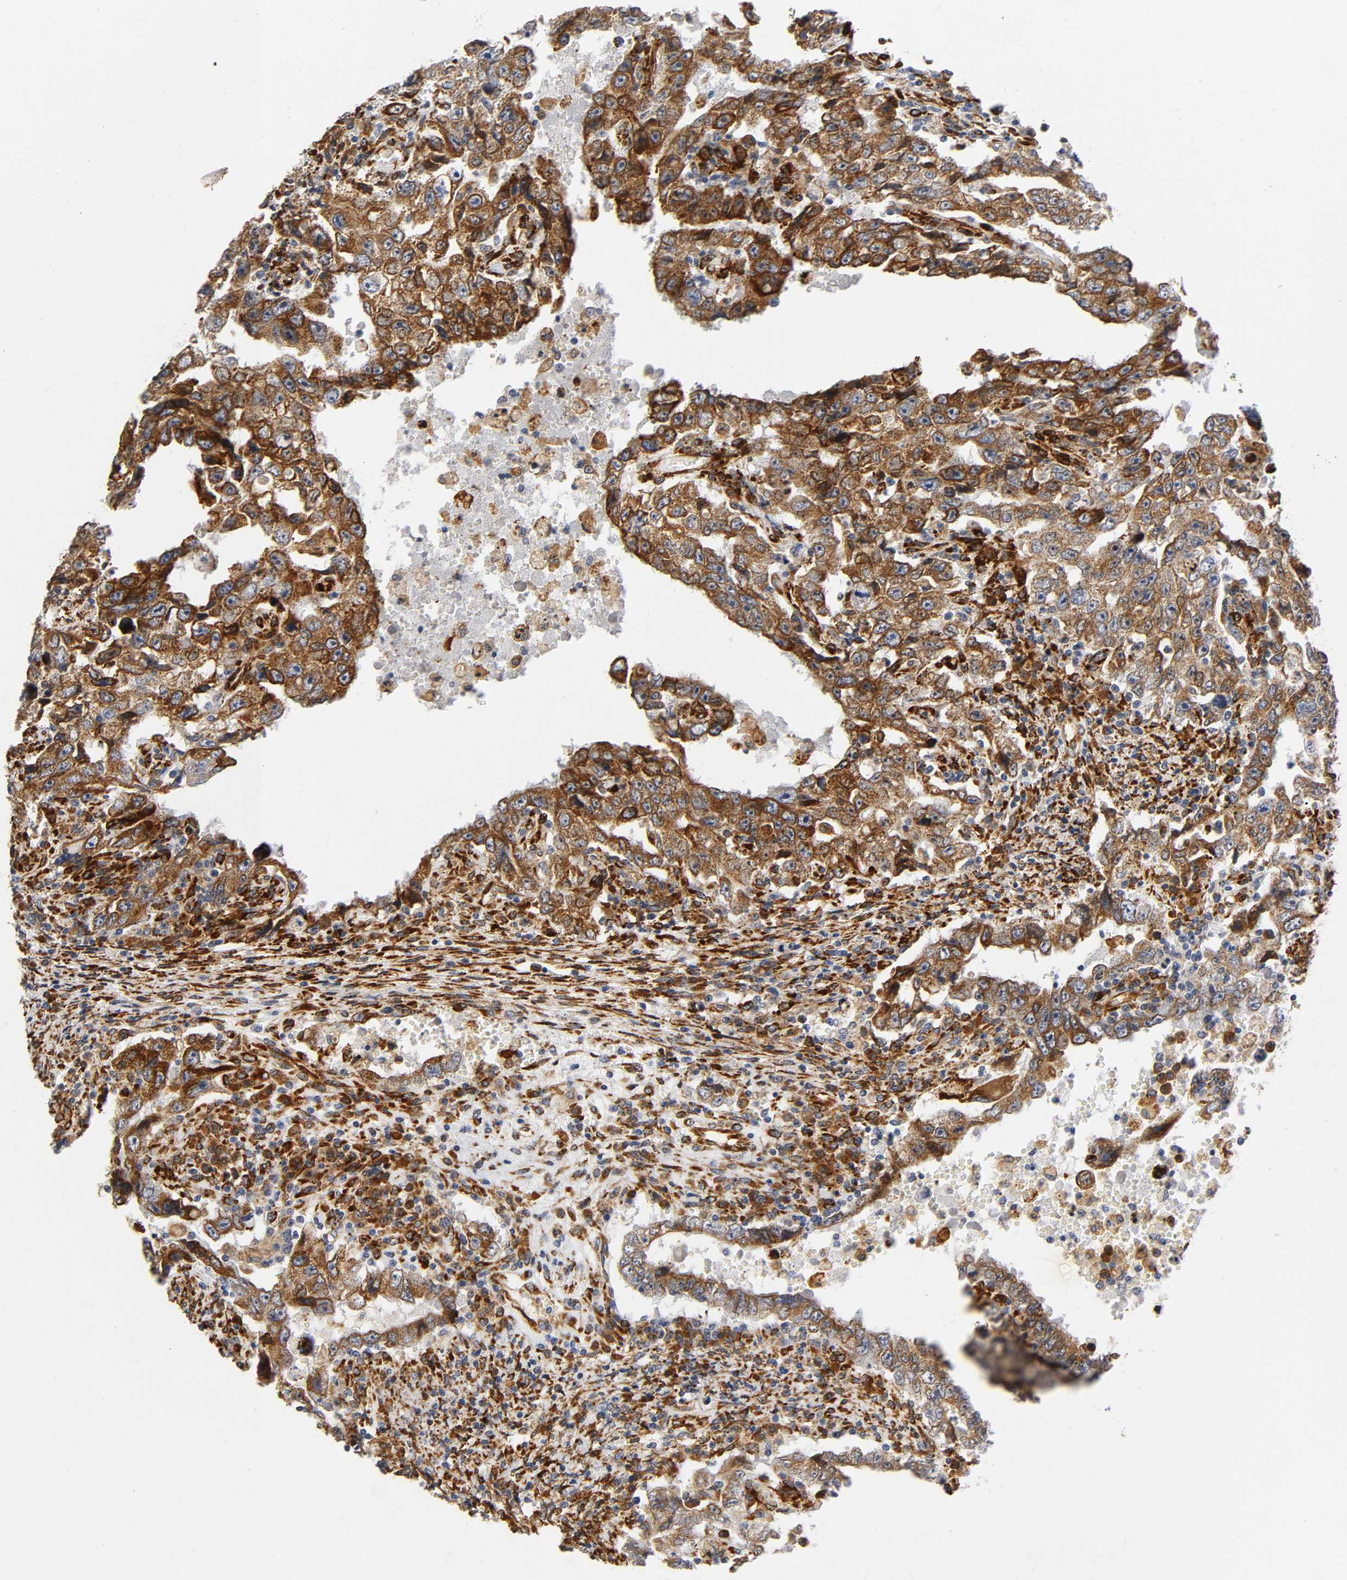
{"staining": {"intensity": "moderate", "quantity": ">75%", "location": "cytoplasmic/membranous"}, "tissue": "testis cancer", "cell_type": "Tumor cells", "image_type": "cancer", "snomed": [{"axis": "morphology", "description": "Carcinoma, Embryonal, NOS"}, {"axis": "topography", "description": "Testis"}], "caption": "The immunohistochemical stain shows moderate cytoplasmic/membranous staining in tumor cells of testis cancer tissue.", "gene": "SOS2", "patient": {"sex": "male", "age": 26}}